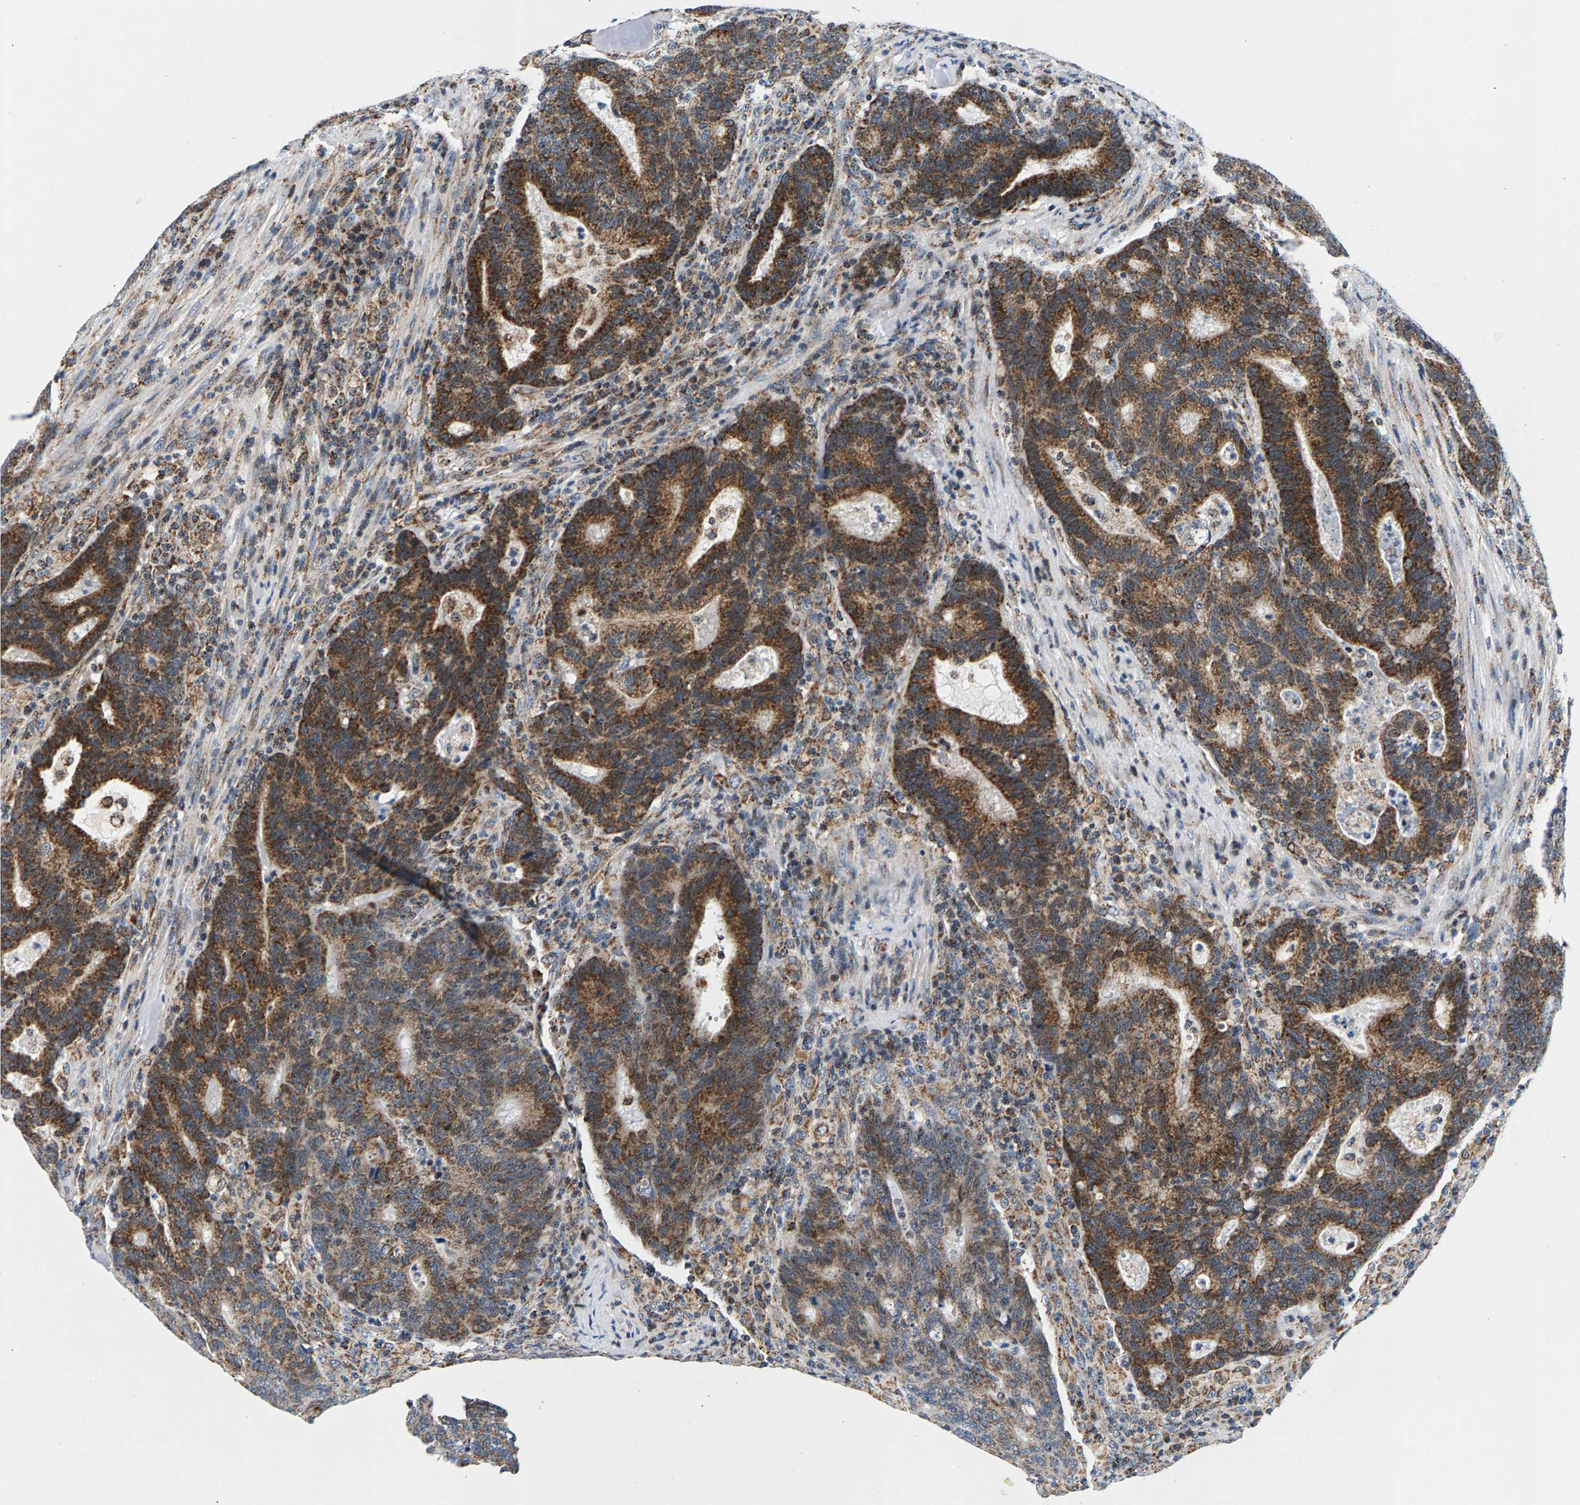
{"staining": {"intensity": "strong", "quantity": ">75%", "location": "cytoplasmic/membranous"}, "tissue": "colorectal cancer", "cell_type": "Tumor cells", "image_type": "cancer", "snomed": [{"axis": "morphology", "description": "Adenocarcinoma, NOS"}, {"axis": "topography", "description": "Colon"}], "caption": "A high-resolution image shows IHC staining of adenocarcinoma (colorectal), which exhibits strong cytoplasmic/membranous positivity in approximately >75% of tumor cells. (IHC, brightfield microscopy, high magnification).", "gene": "PDE1A", "patient": {"sex": "female", "age": 75}}